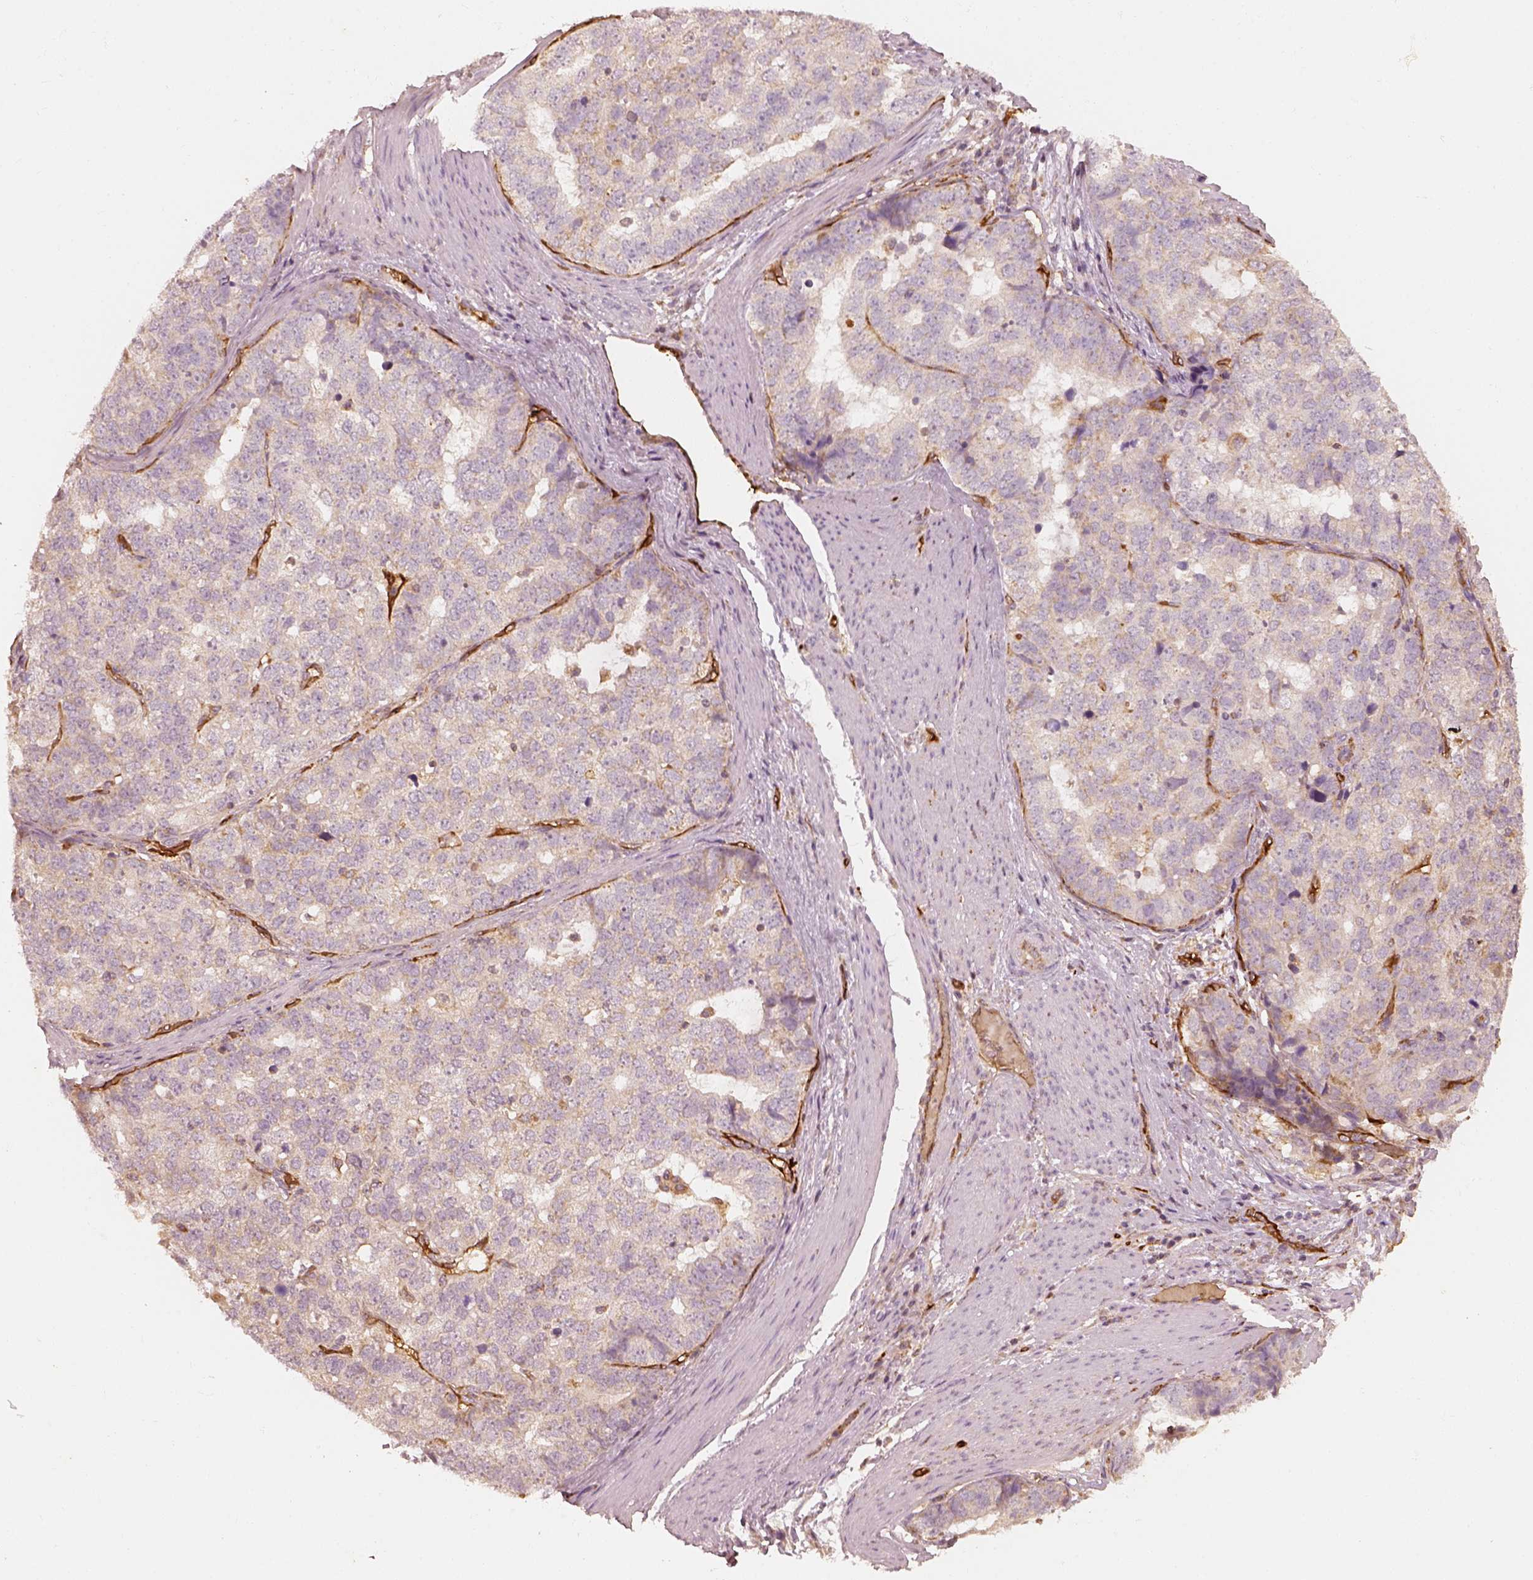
{"staining": {"intensity": "weak", "quantity": "<25%", "location": "cytoplasmic/membranous"}, "tissue": "stomach cancer", "cell_type": "Tumor cells", "image_type": "cancer", "snomed": [{"axis": "morphology", "description": "Adenocarcinoma, NOS"}, {"axis": "topography", "description": "Stomach"}], "caption": "Image shows no significant protein staining in tumor cells of stomach adenocarcinoma.", "gene": "FSCN1", "patient": {"sex": "male", "age": 69}}